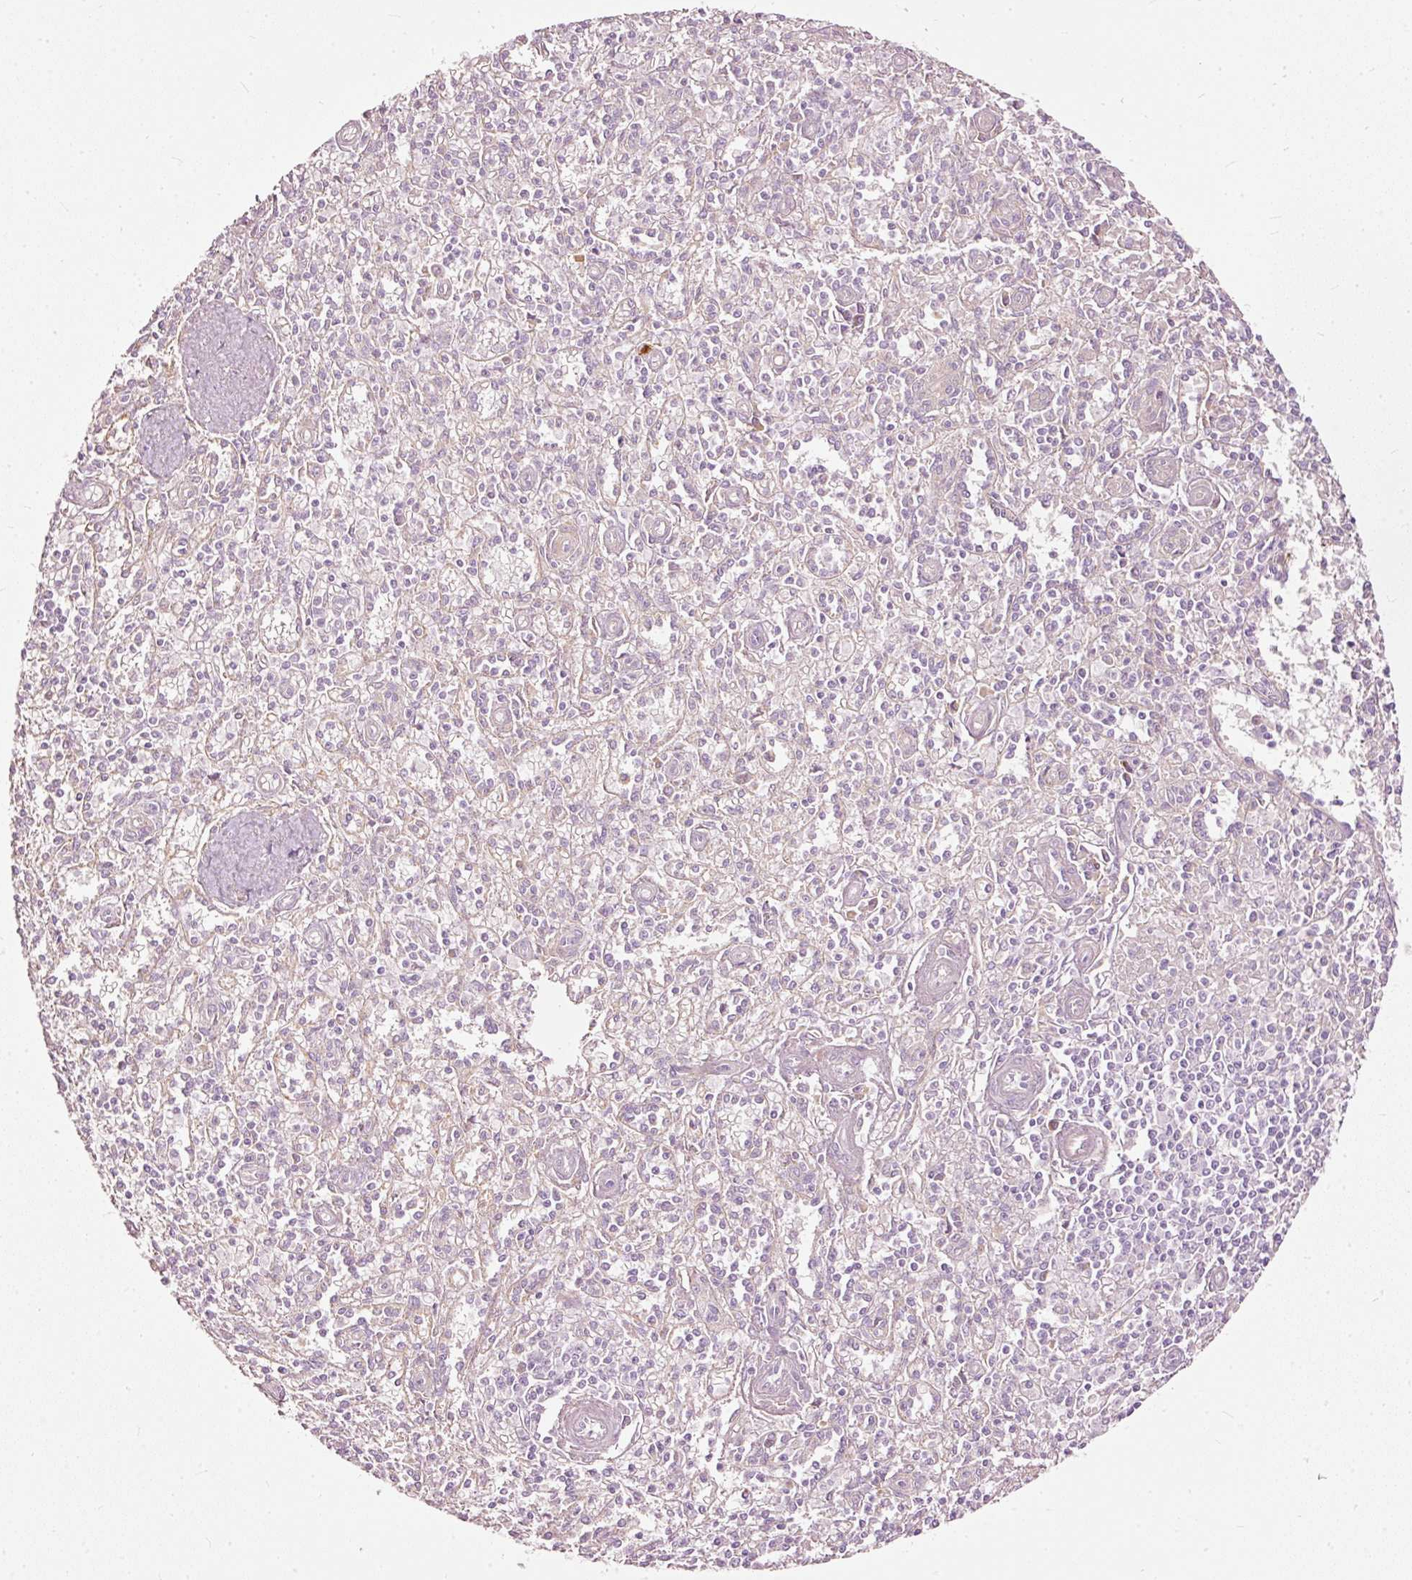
{"staining": {"intensity": "negative", "quantity": "none", "location": "none"}, "tissue": "spleen", "cell_type": "Cells in red pulp", "image_type": "normal", "snomed": [{"axis": "morphology", "description": "Normal tissue, NOS"}, {"axis": "topography", "description": "Spleen"}], "caption": "Immunohistochemical staining of normal spleen exhibits no significant expression in cells in red pulp. (DAB (3,3'-diaminobenzidine) immunohistochemistry visualized using brightfield microscopy, high magnification).", "gene": "PAQR9", "patient": {"sex": "female", "age": 70}}